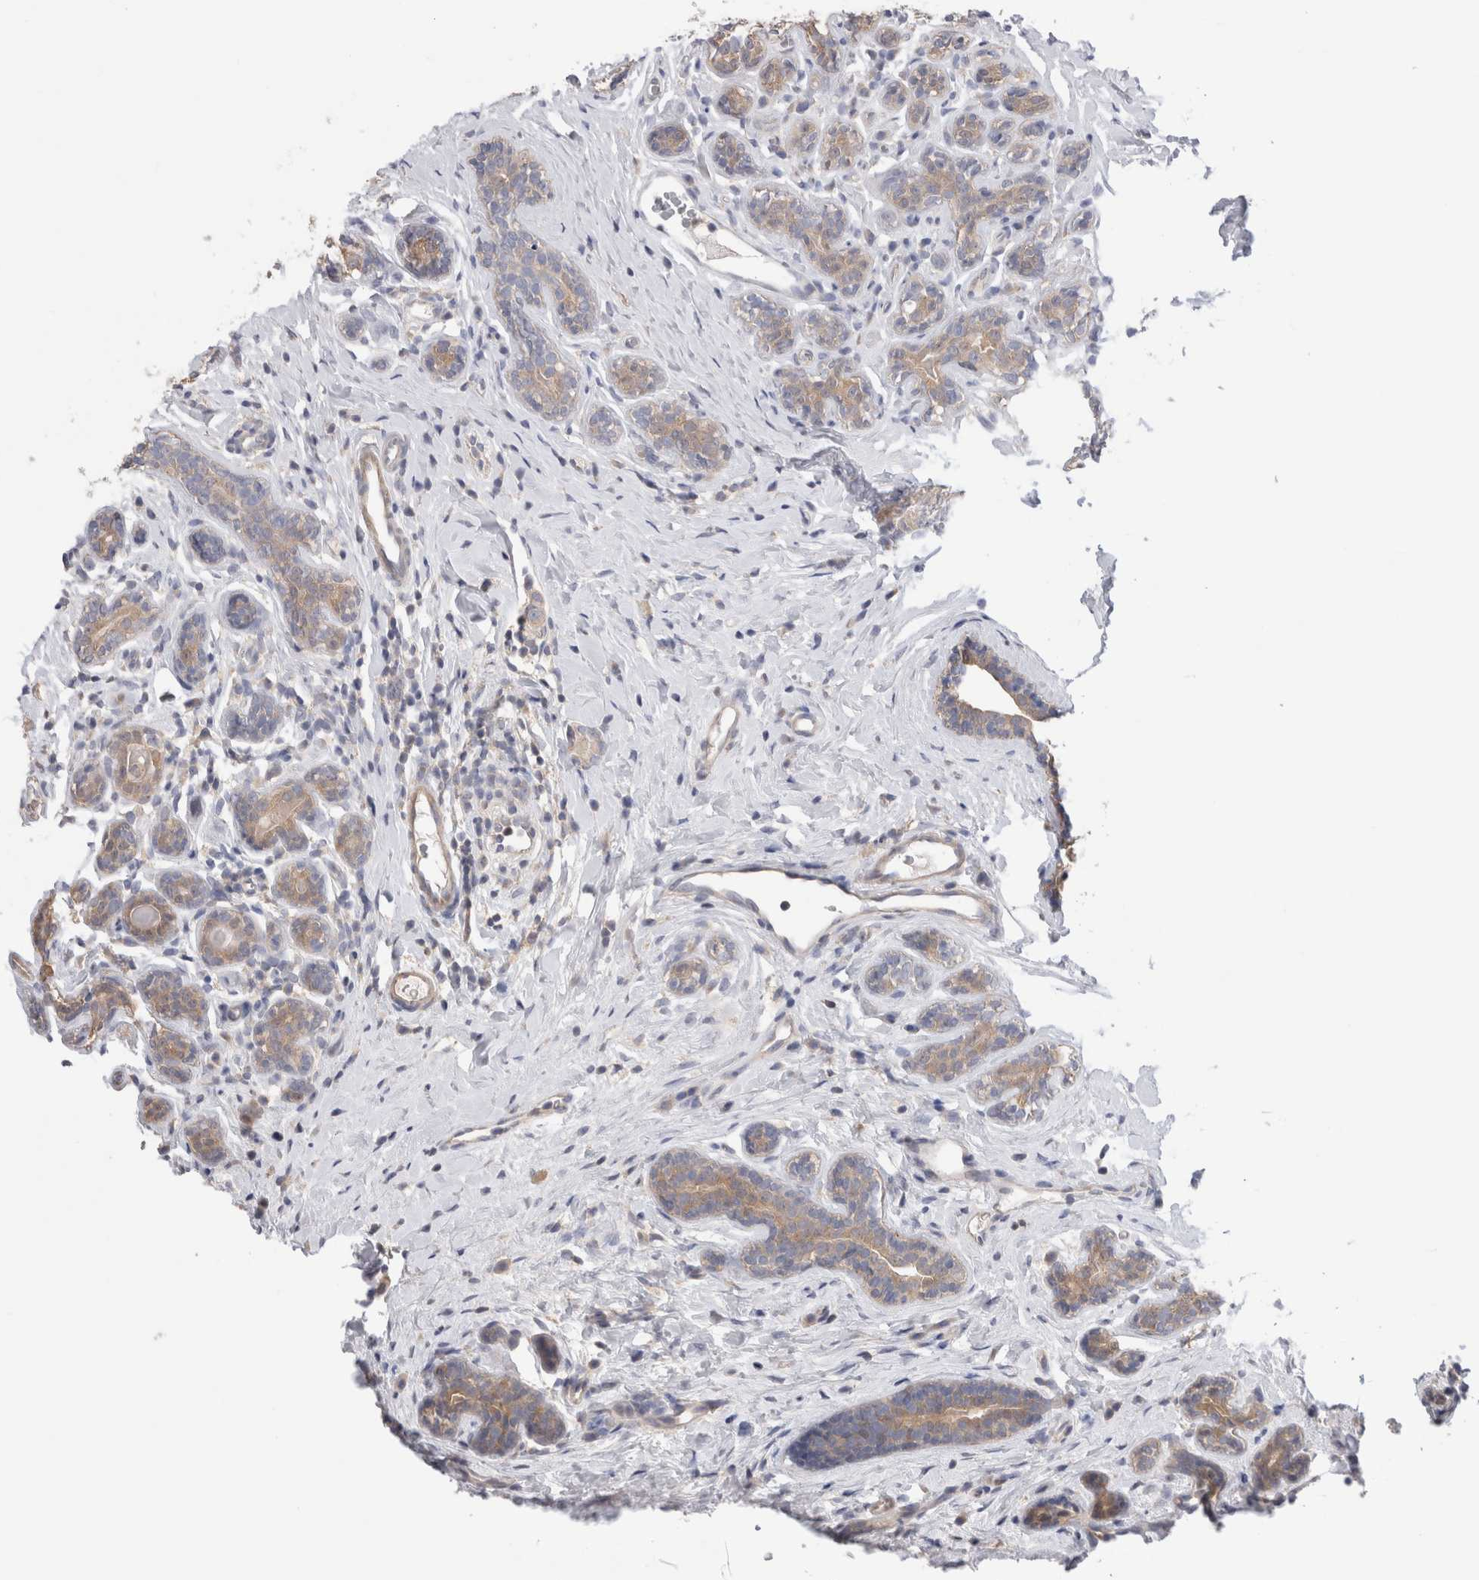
{"staining": {"intensity": "weak", "quantity": "25%-75%", "location": "cytoplasmic/membranous"}, "tissue": "breast cancer", "cell_type": "Tumor cells", "image_type": "cancer", "snomed": [{"axis": "morphology", "description": "Normal tissue, NOS"}, {"axis": "morphology", "description": "Duct carcinoma"}, {"axis": "topography", "description": "Breast"}], "caption": "High-power microscopy captured an immunohistochemistry histopathology image of breast cancer, revealing weak cytoplasmic/membranous expression in approximately 25%-75% of tumor cells.", "gene": "IFT74", "patient": {"sex": "female", "age": 40}}